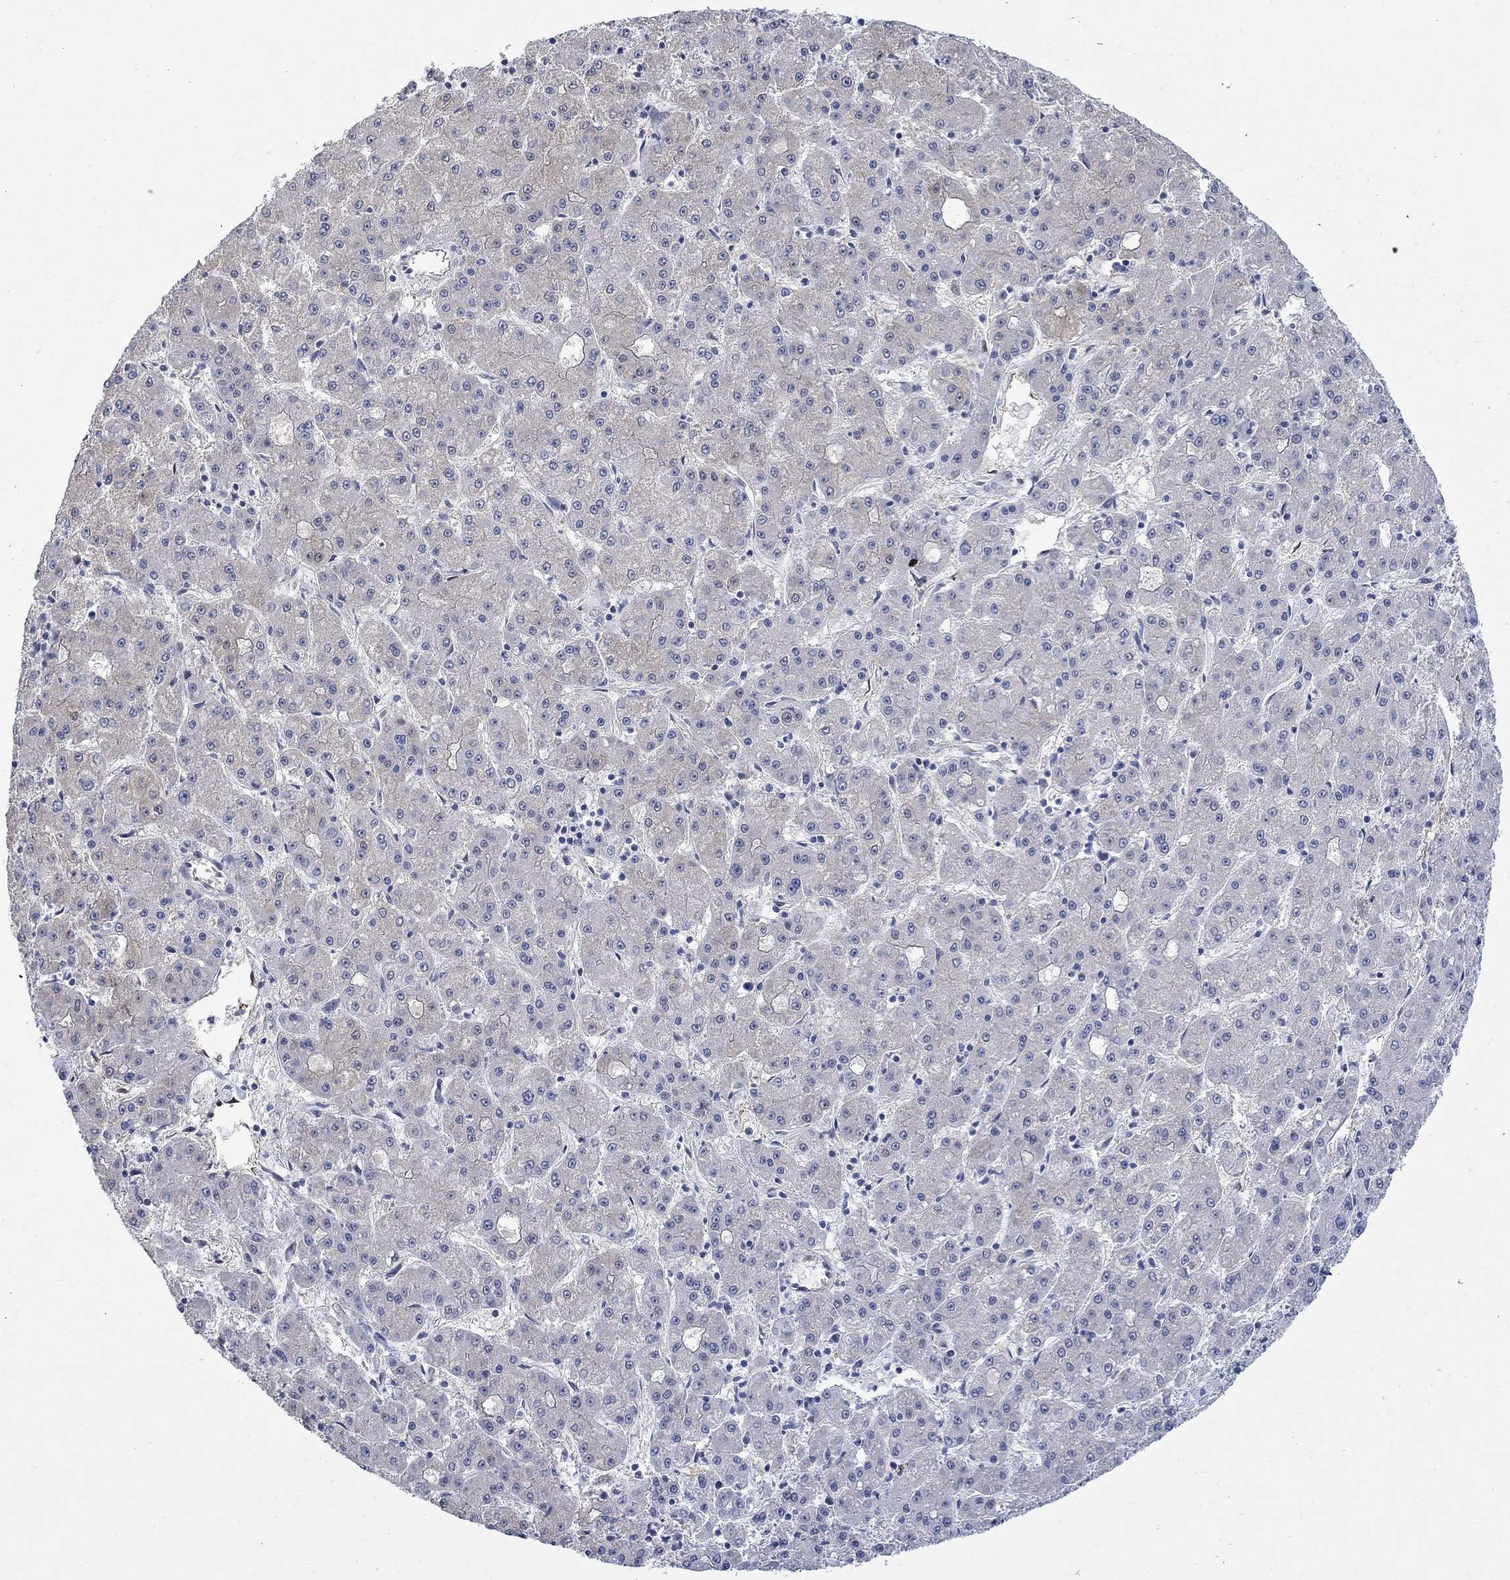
{"staining": {"intensity": "negative", "quantity": "none", "location": "none"}, "tissue": "liver cancer", "cell_type": "Tumor cells", "image_type": "cancer", "snomed": [{"axis": "morphology", "description": "Carcinoma, Hepatocellular, NOS"}, {"axis": "topography", "description": "Liver"}], "caption": "This photomicrograph is of liver cancer (hepatocellular carcinoma) stained with IHC to label a protein in brown with the nuclei are counter-stained blue. There is no expression in tumor cells.", "gene": "TGM2", "patient": {"sex": "male", "age": 73}}